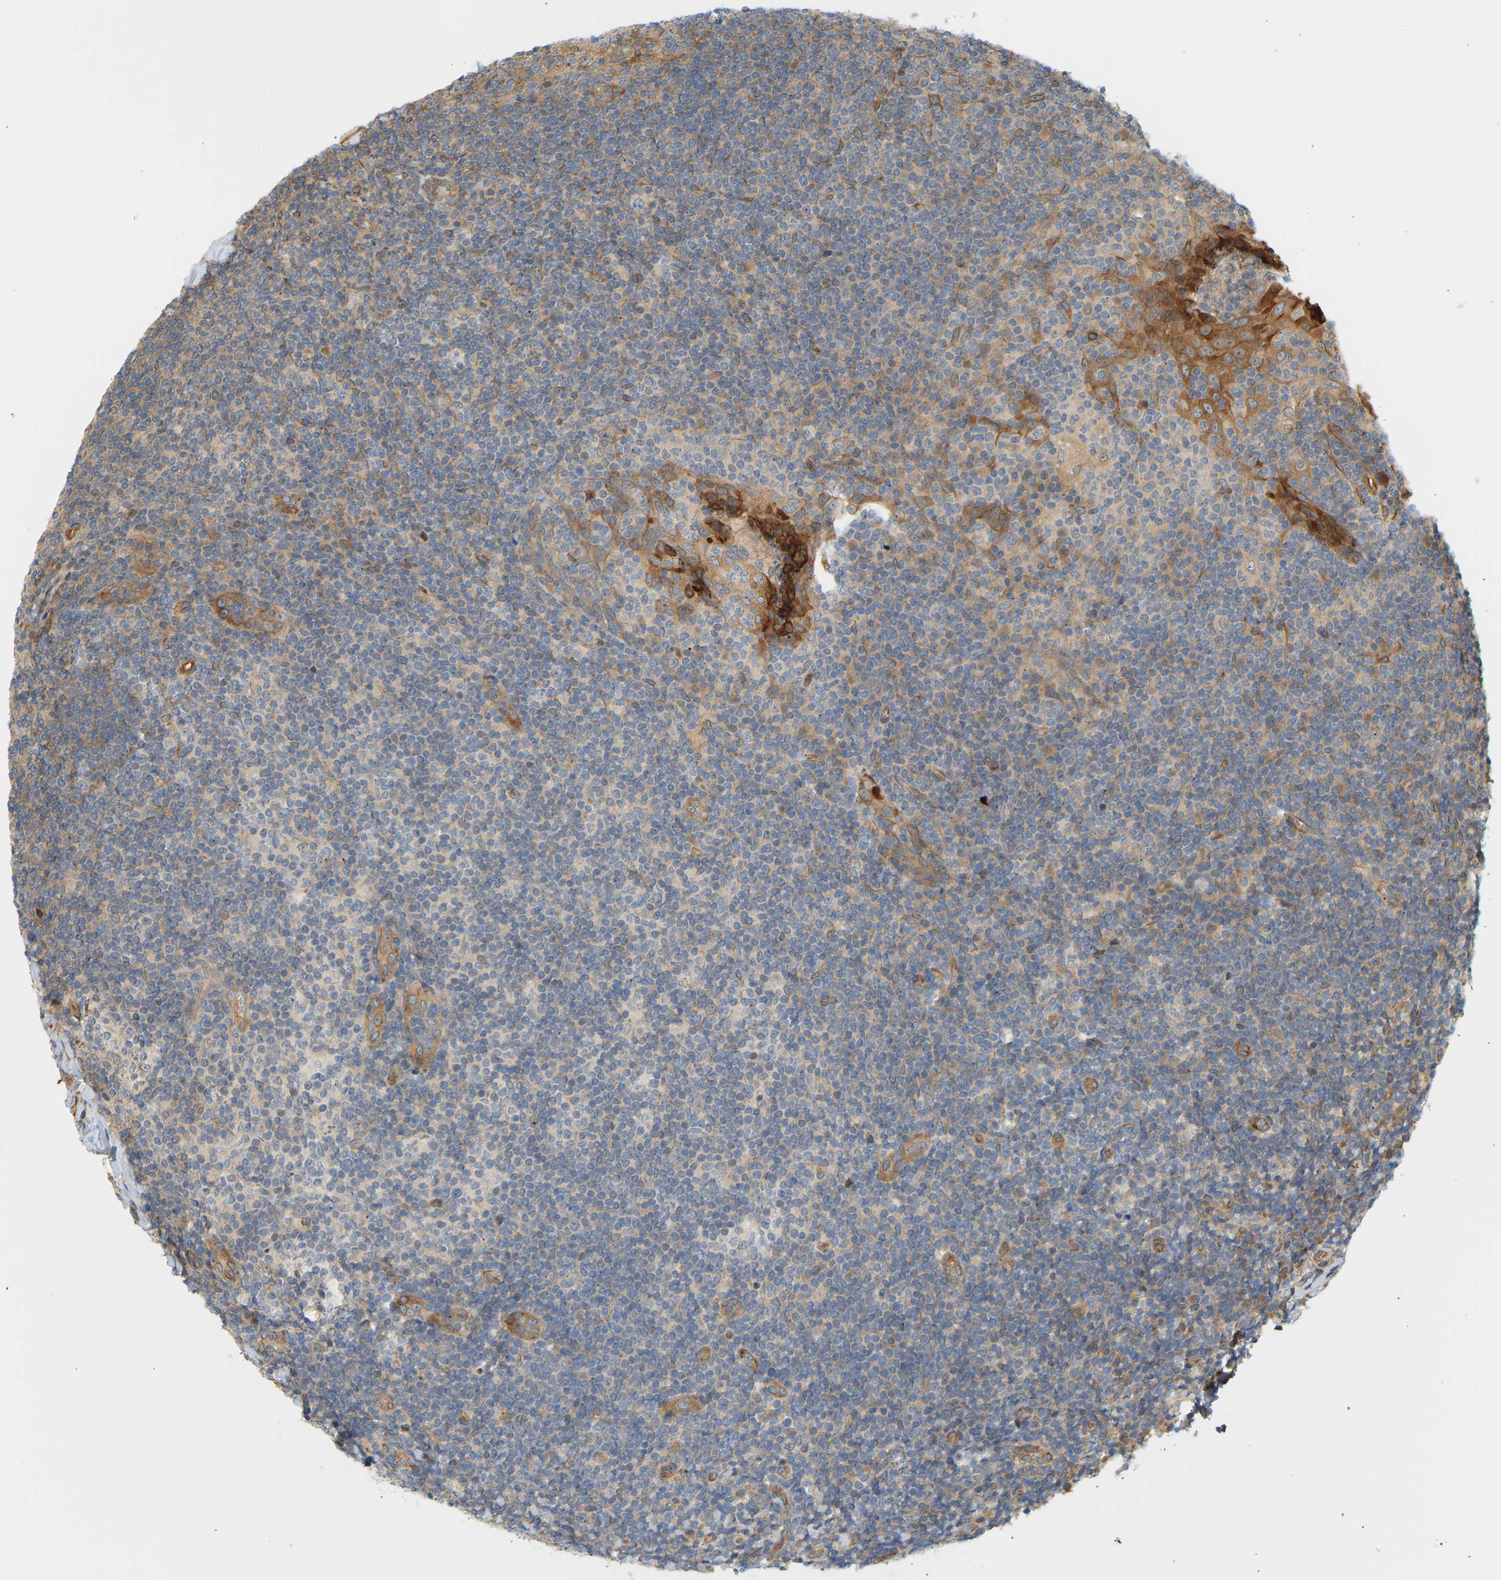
{"staining": {"intensity": "moderate", "quantity": "25%-75%", "location": "cytoplasmic/membranous"}, "tissue": "tonsil", "cell_type": "Germinal center cells", "image_type": "normal", "snomed": [{"axis": "morphology", "description": "Normal tissue, NOS"}, {"axis": "topography", "description": "Tonsil"}], "caption": "Protein staining demonstrates moderate cytoplasmic/membranous staining in about 25%-75% of germinal center cells in benign tonsil.", "gene": "CEP57", "patient": {"sex": "male", "age": 37}}